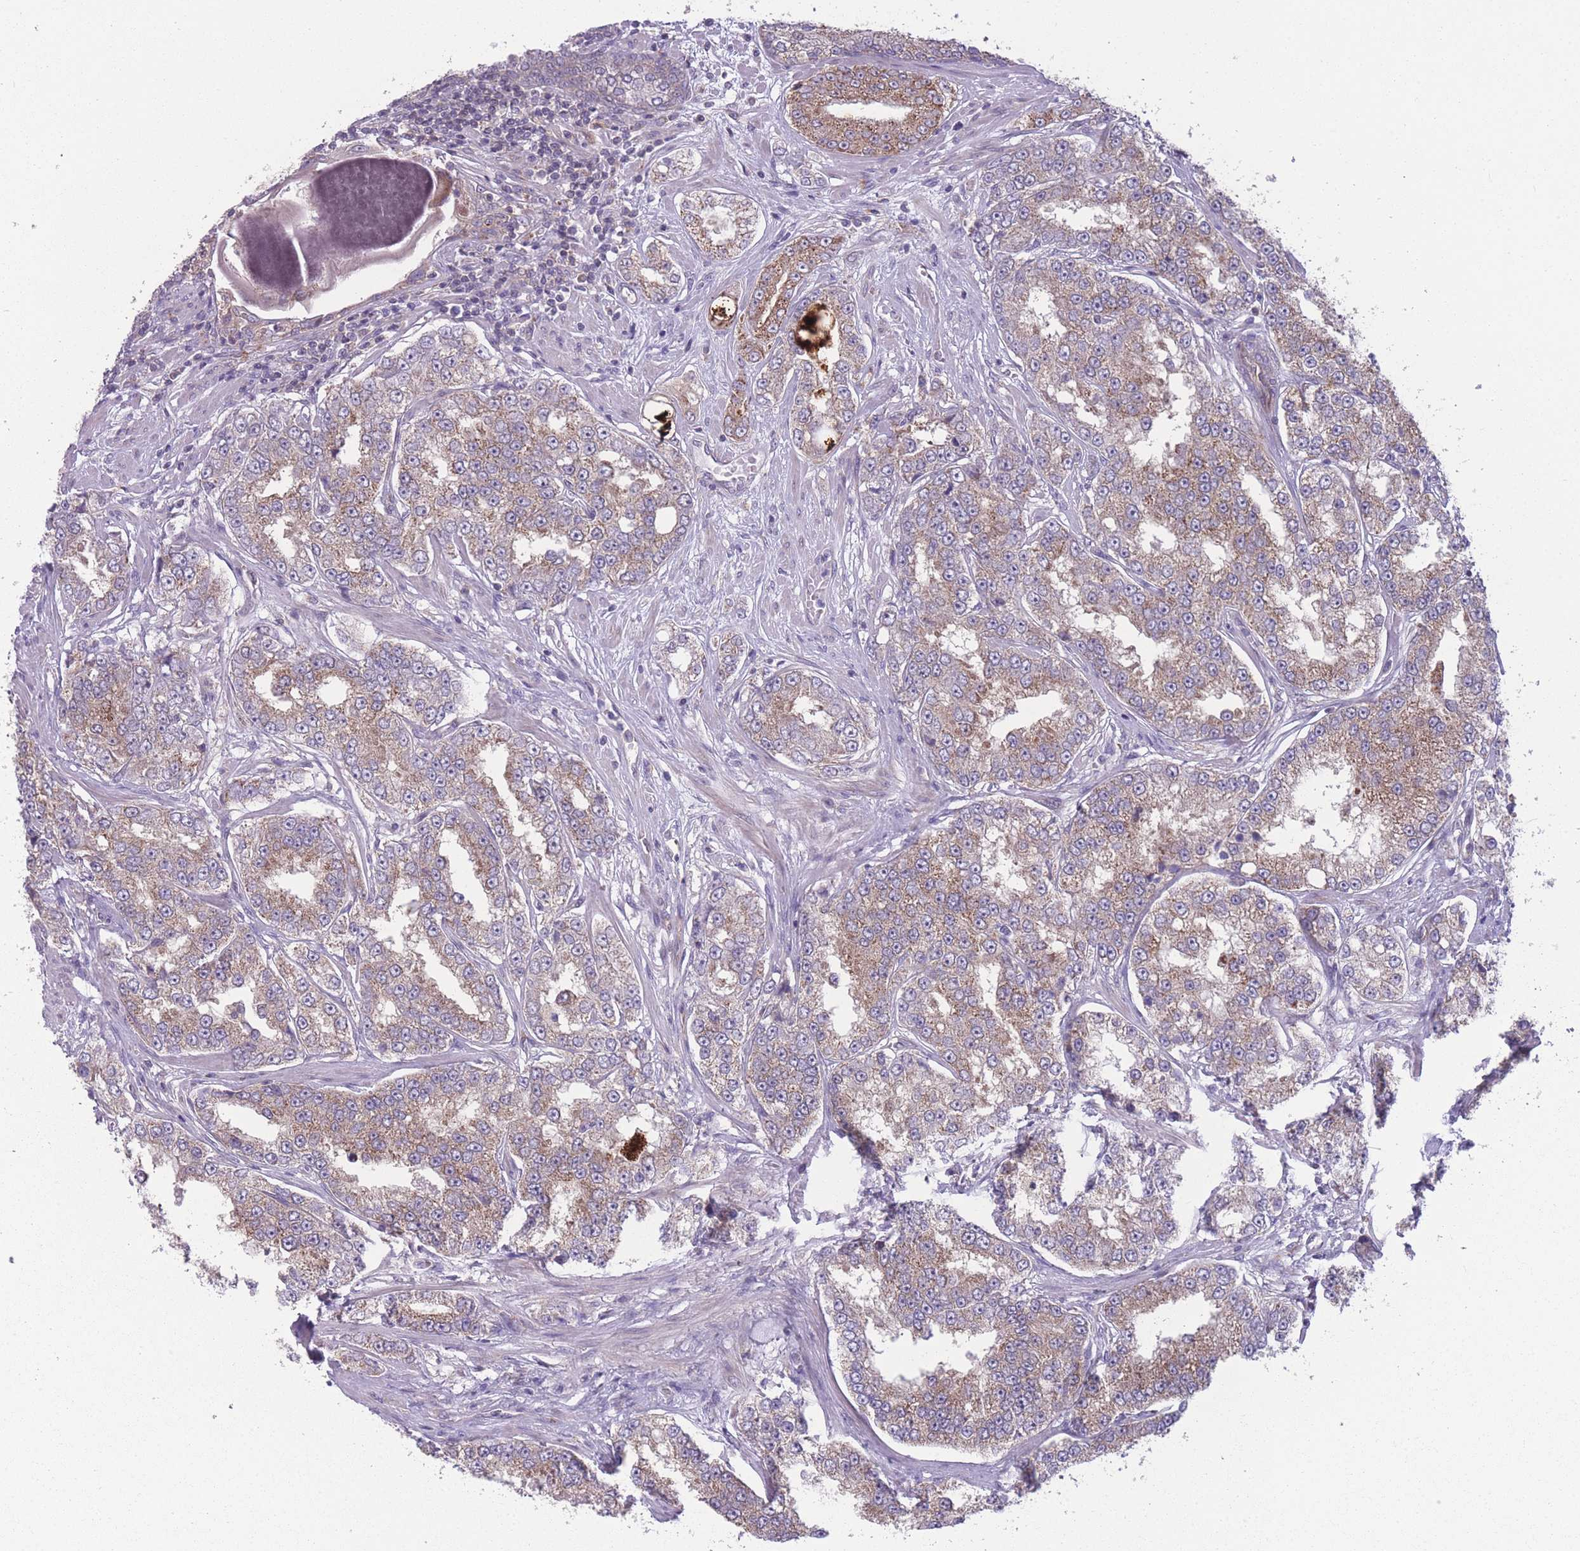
{"staining": {"intensity": "moderate", "quantity": ">75%", "location": "cytoplasmic/membranous"}, "tissue": "prostate cancer", "cell_type": "Tumor cells", "image_type": "cancer", "snomed": [{"axis": "morphology", "description": "Normal tissue, NOS"}, {"axis": "morphology", "description": "Adenocarcinoma, High grade"}, {"axis": "topography", "description": "Prostate"}], "caption": "A photomicrograph of human prostate cancer stained for a protein displays moderate cytoplasmic/membranous brown staining in tumor cells.", "gene": "CCT6B", "patient": {"sex": "male", "age": 83}}